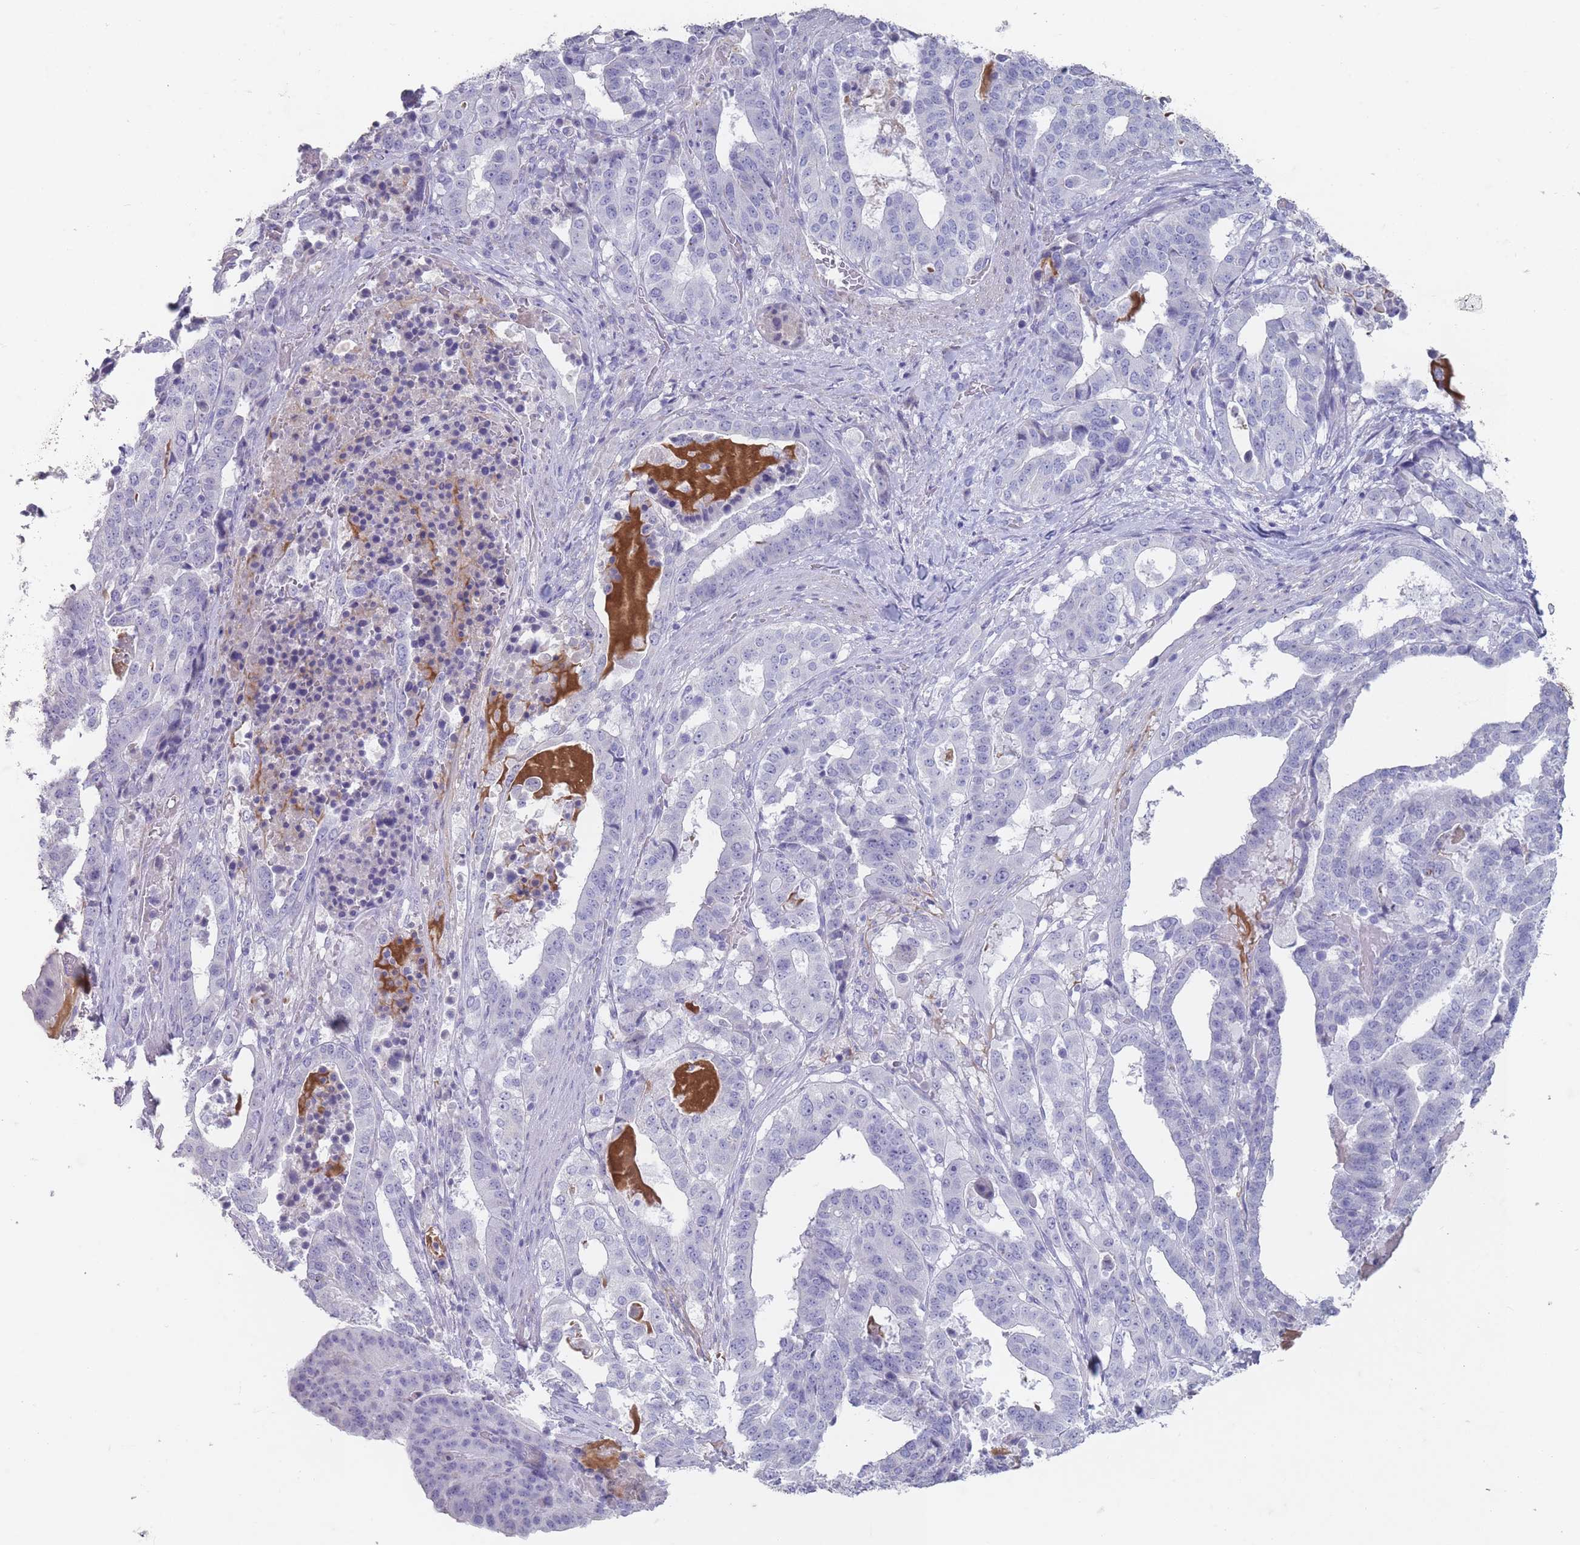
{"staining": {"intensity": "negative", "quantity": "none", "location": "none"}, "tissue": "stomach cancer", "cell_type": "Tumor cells", "image_type": "cancer", "snomed": [{"axis": "morphology", "description": "Adenocarcinoma, NOS"}, {"axis": "topography", "description": "Stomach"}], "caption": "Immunohistochemical staining of human stomach cancer (adenocarcinoma) exhibits no significant positivity in tumor cells. (Immunohistochemistry (ihc), brightfield microscopy, high magnification).", "gene": "RHBG", "patient": {"sex": "male", "age": 48}}